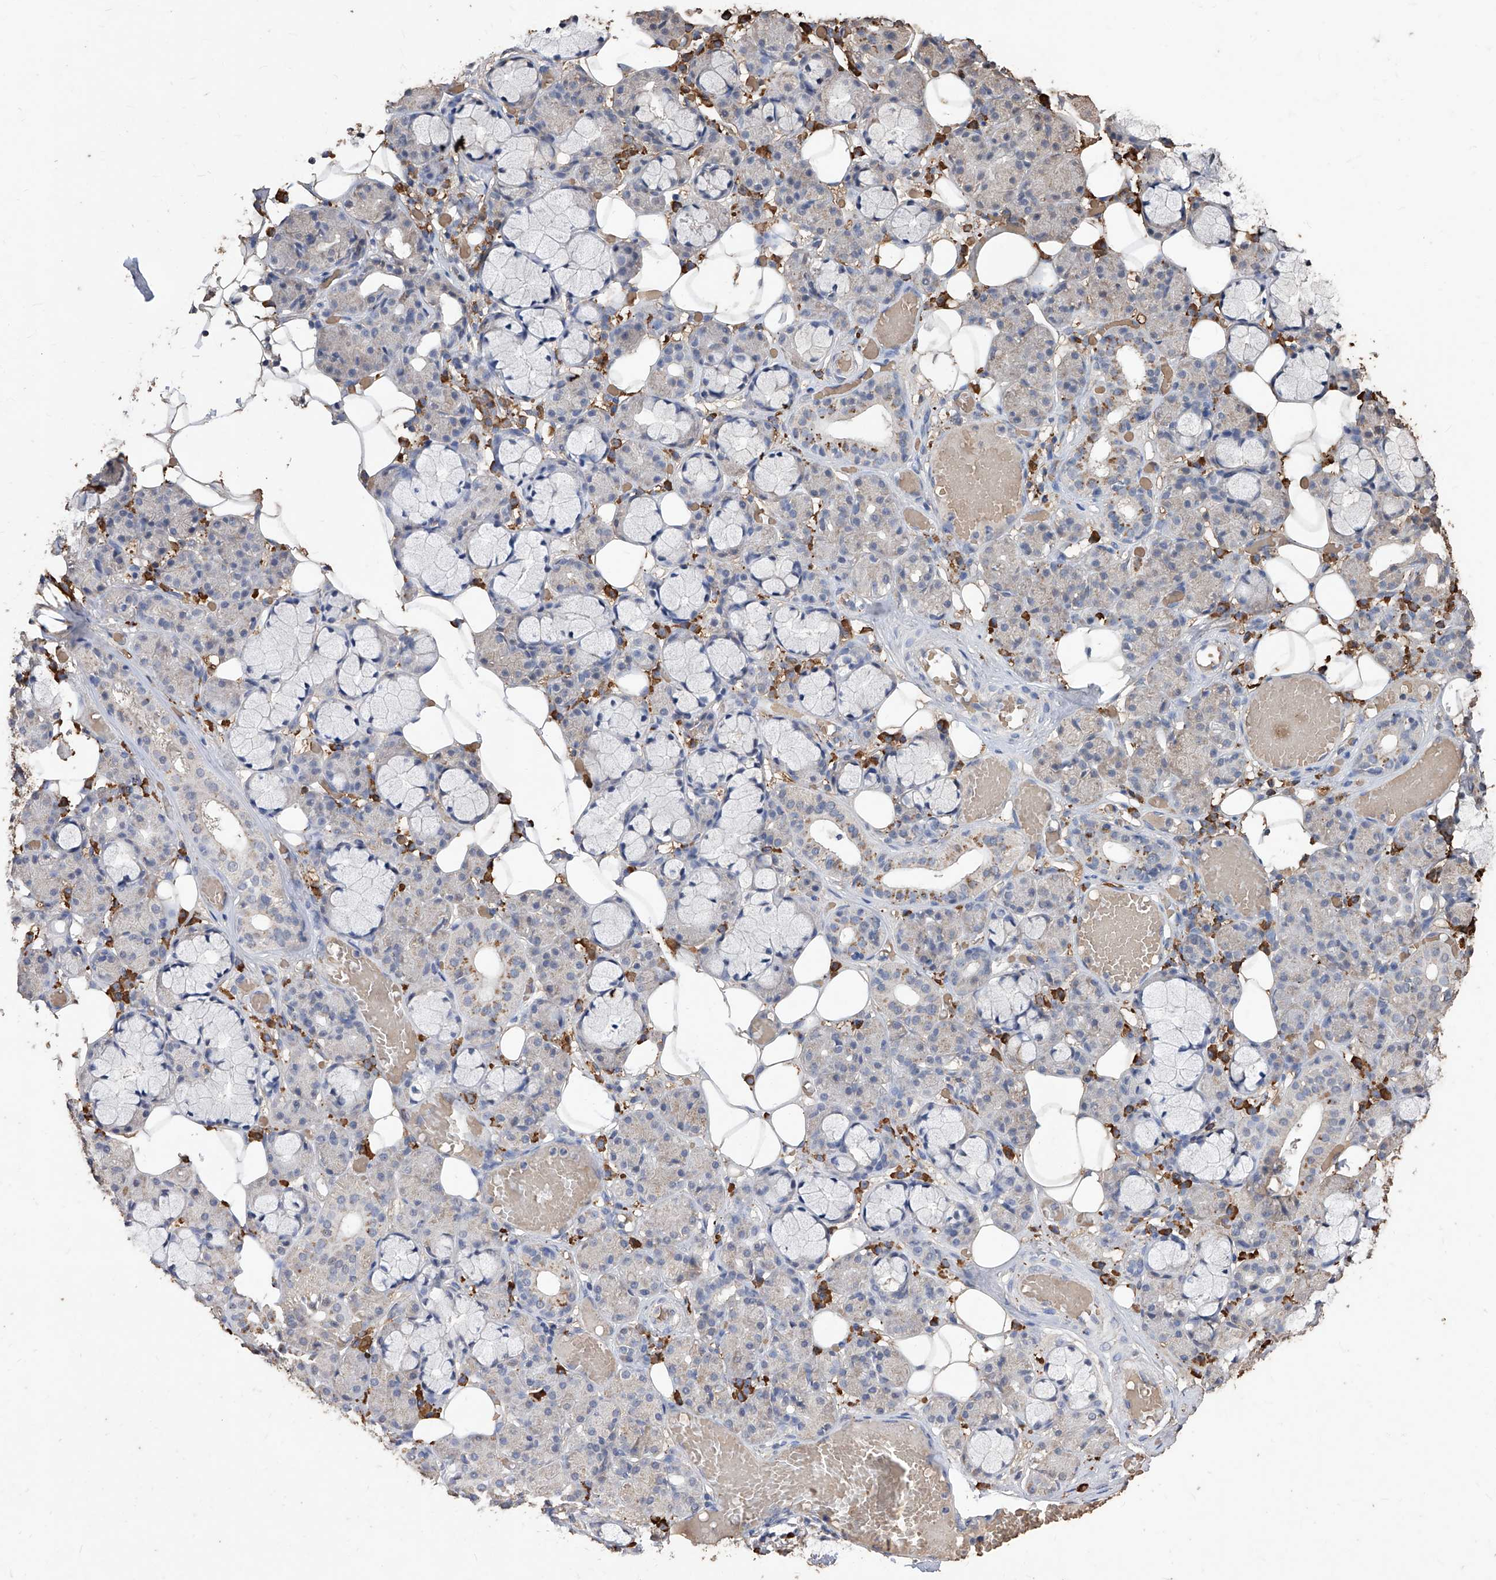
{"staining": {"intensity": "weak", "quantity": "<25%", "location": "cytoplasmic/membranous"}, "tissue": "salivary gland", "cell_type": "Glandular cells", "image_type": "normal", "snomed": [{"axis": "morphology", "description": "Normal tissue, NOS"}, {"axis": "topography", "description": "Salivary gland"}], "caption": "Glandular cells are negative for protein expression in unremarkable human salivary gland. (Stains: DAB IHC with hematoxylin counter stain, Microscopy: brightfield microscopy at high magnification).", "gene": "EML1", "patient": {"sex": "male", "age": 63}}